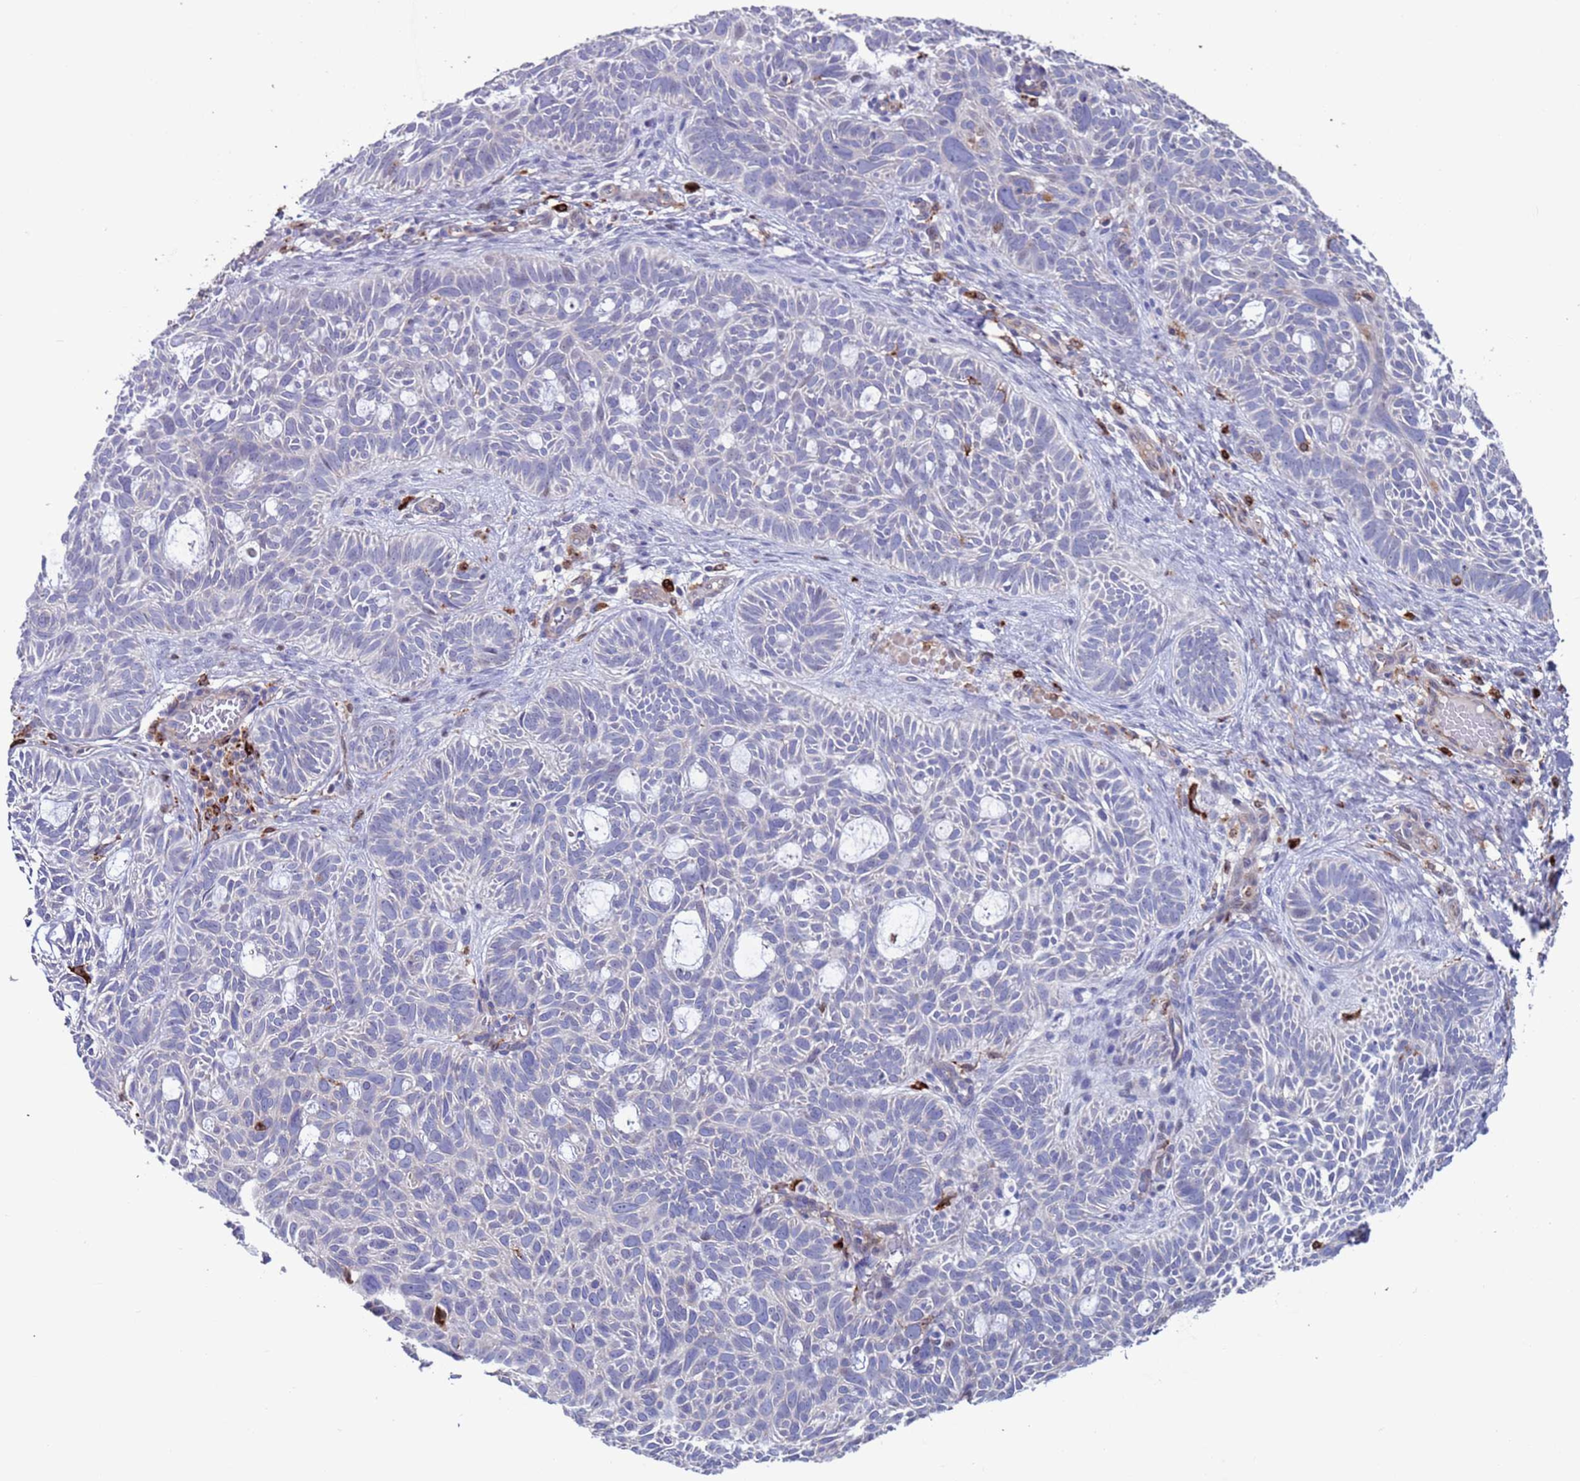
{"staining": {"intensity": "negative", "quantity": "none", "location": "none"}, "tissue": "skin cancer", "cell_type": "Tumor cells", "image_type": "cancer", "snomed": [{"axis": "morphology", "description": "Basal cell carcinoma"}, {"axis": "topography", "description": "Skin"}], "caption": "DAB (3,3'-diaminobenzidine) immunohistochemical staining of skin cancer reveals no significant staining in tumor cells. (IHC, brightfield microscopy, high magnification).", "gene": "GREB1L", "patient": {"sex": "male", "age": 69}}